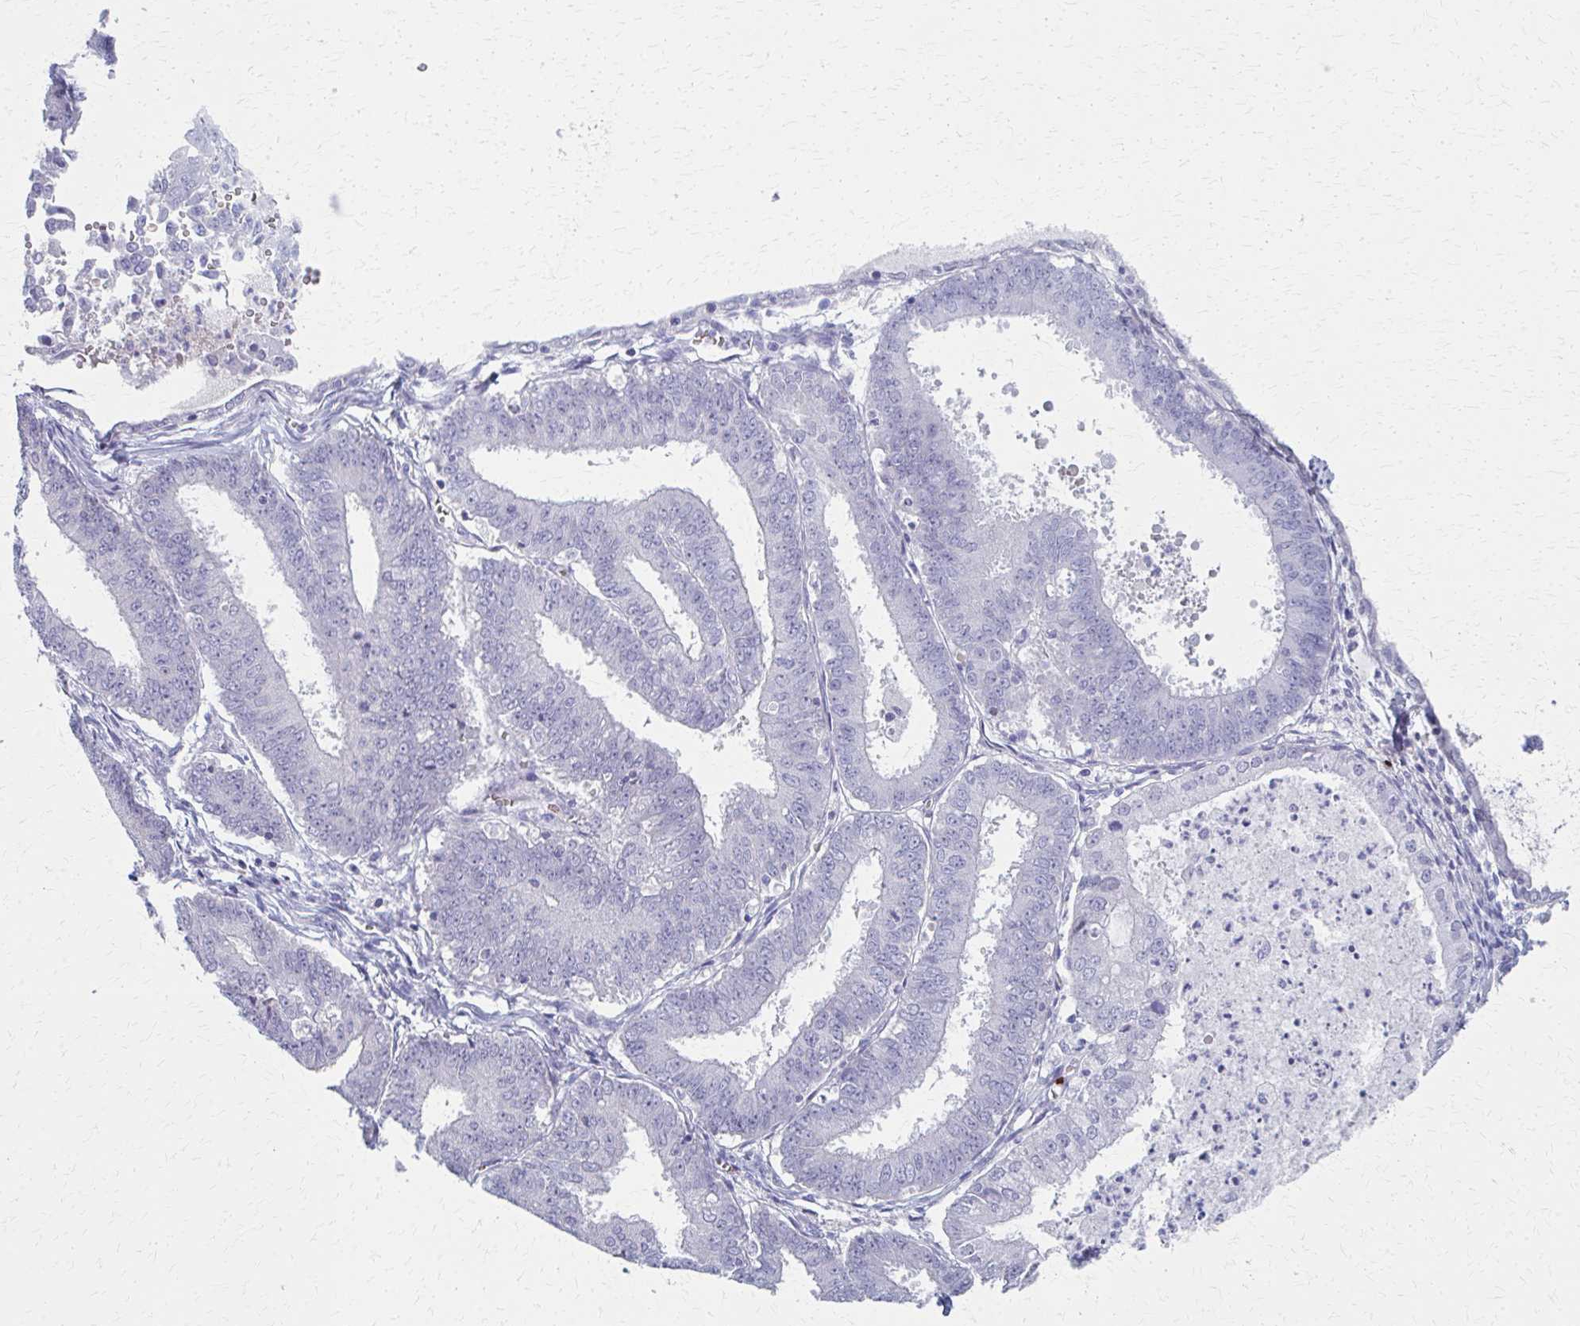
{"staining": {"intensity": "negative", "quantity": "none", "location": "none"}, "tissue": "prostate cancer", "cell_type": "Tumor cells", "image_type": "cancer", "snomed": [{"axis": "morphology", "description": "Adenocarcinoma, High grade"}, {"axis": "topography", "description": "Prostate"}], "caption": "Prostate cancer (adenocarcinoma (high-grade)) was stained to show a protein in brown. There is no significant expression in tumor cells.", "gene": "MS4A2", "patient": {"sex": "male", "age": 73}}